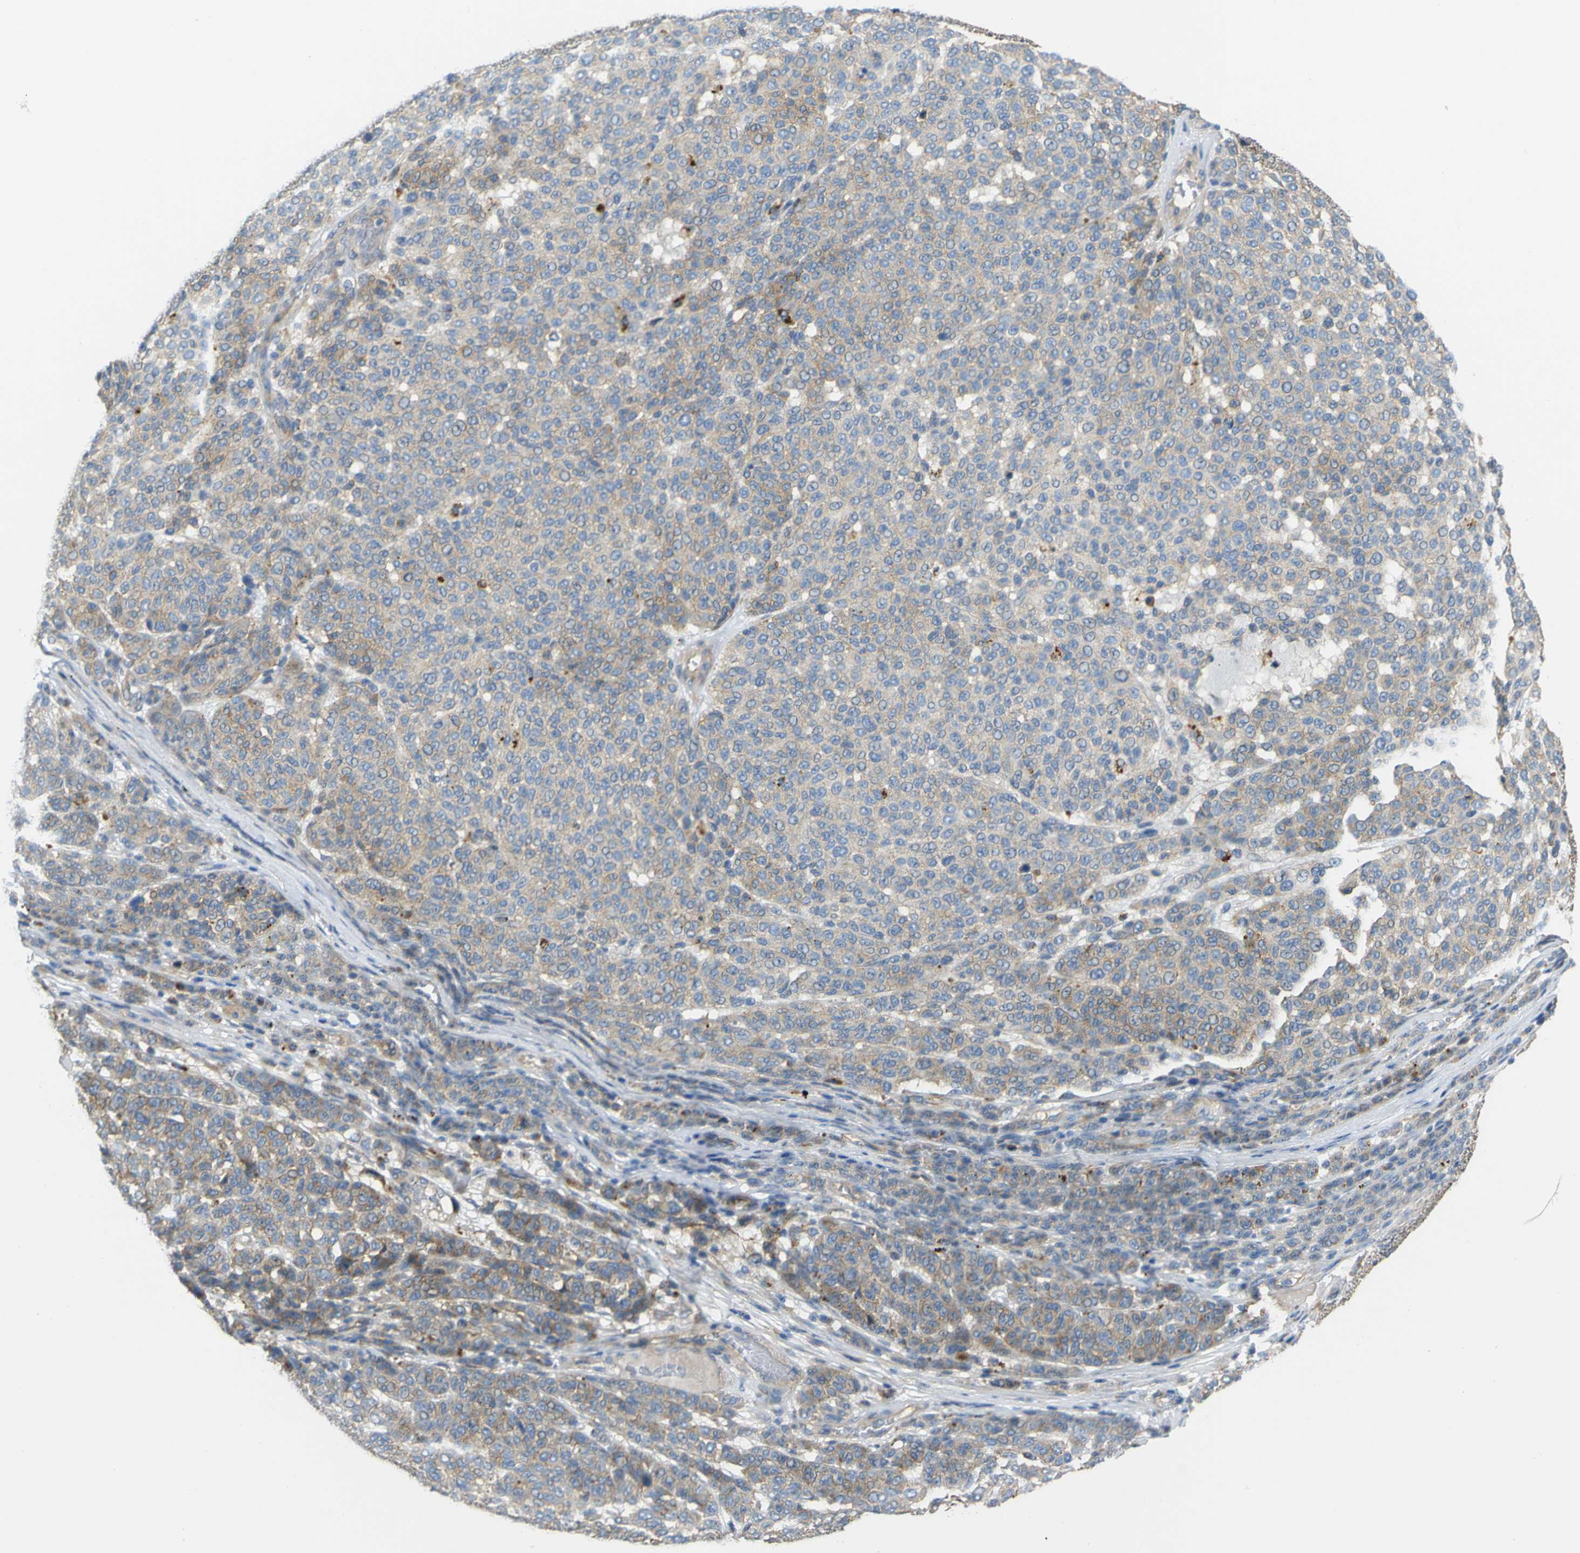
{"staining": {"intensity": "moderate", "quantity": ">75%", "location": "cytoplasmic/membranous"}, "tissue": "melanoma", "cell_type": "Tumor cells", "image_type": "cancer", "snomed": [{"axis": "morphology", "description": "Malignant melanoma, NOS"}, {"axis": "topography", "description": "Skin"}], "caption": "The immunohistochemical stain labels moderate cytoplasmic/membranous staining in tumor cells of melanoma tissue.", "gene": "SYPL1", "patient": {"sex": "male", "age": 59}}